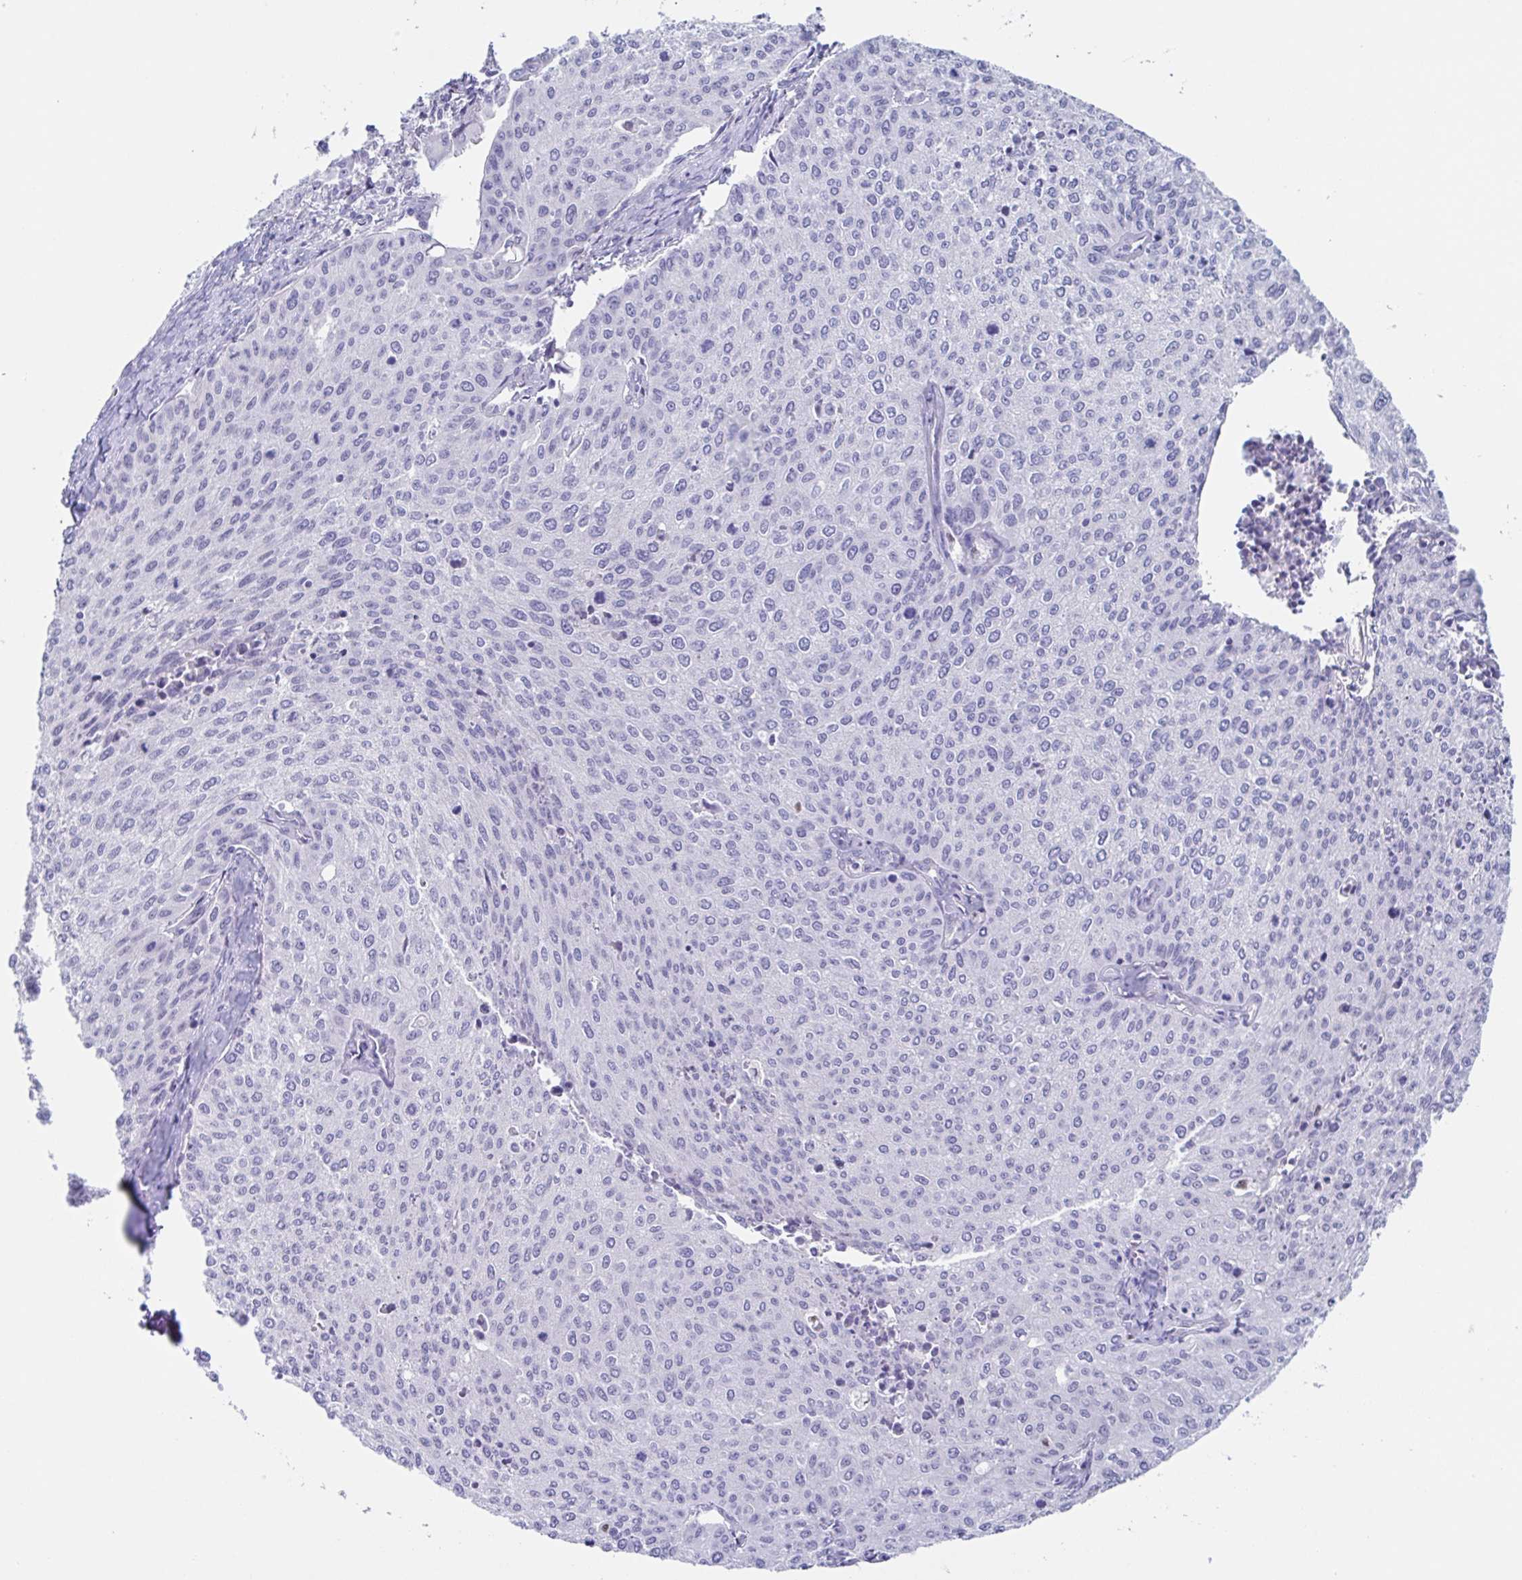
{"staining": {"intensity": "negative", "quantity": "none", "location": "none"}, "tissue": "cervical cancer", "cell_type": "Tumor cells", "image_type": "cancer", "snomed": [{"axis": "morphology", "description": "Squamous cell carcinoma, NOS"}, {"axis": "topography", "description": "Cervix"}], "caption": "Immunohistochemistry (IHC) micrograph of neoplastic tissue: cervical cancer (squamous cell carcinoma) stained with DAB demonstrates no significant protein staining in tumor cells.", "gene": "HTR2A", "patient": {"sex": "female", "age": 38}}